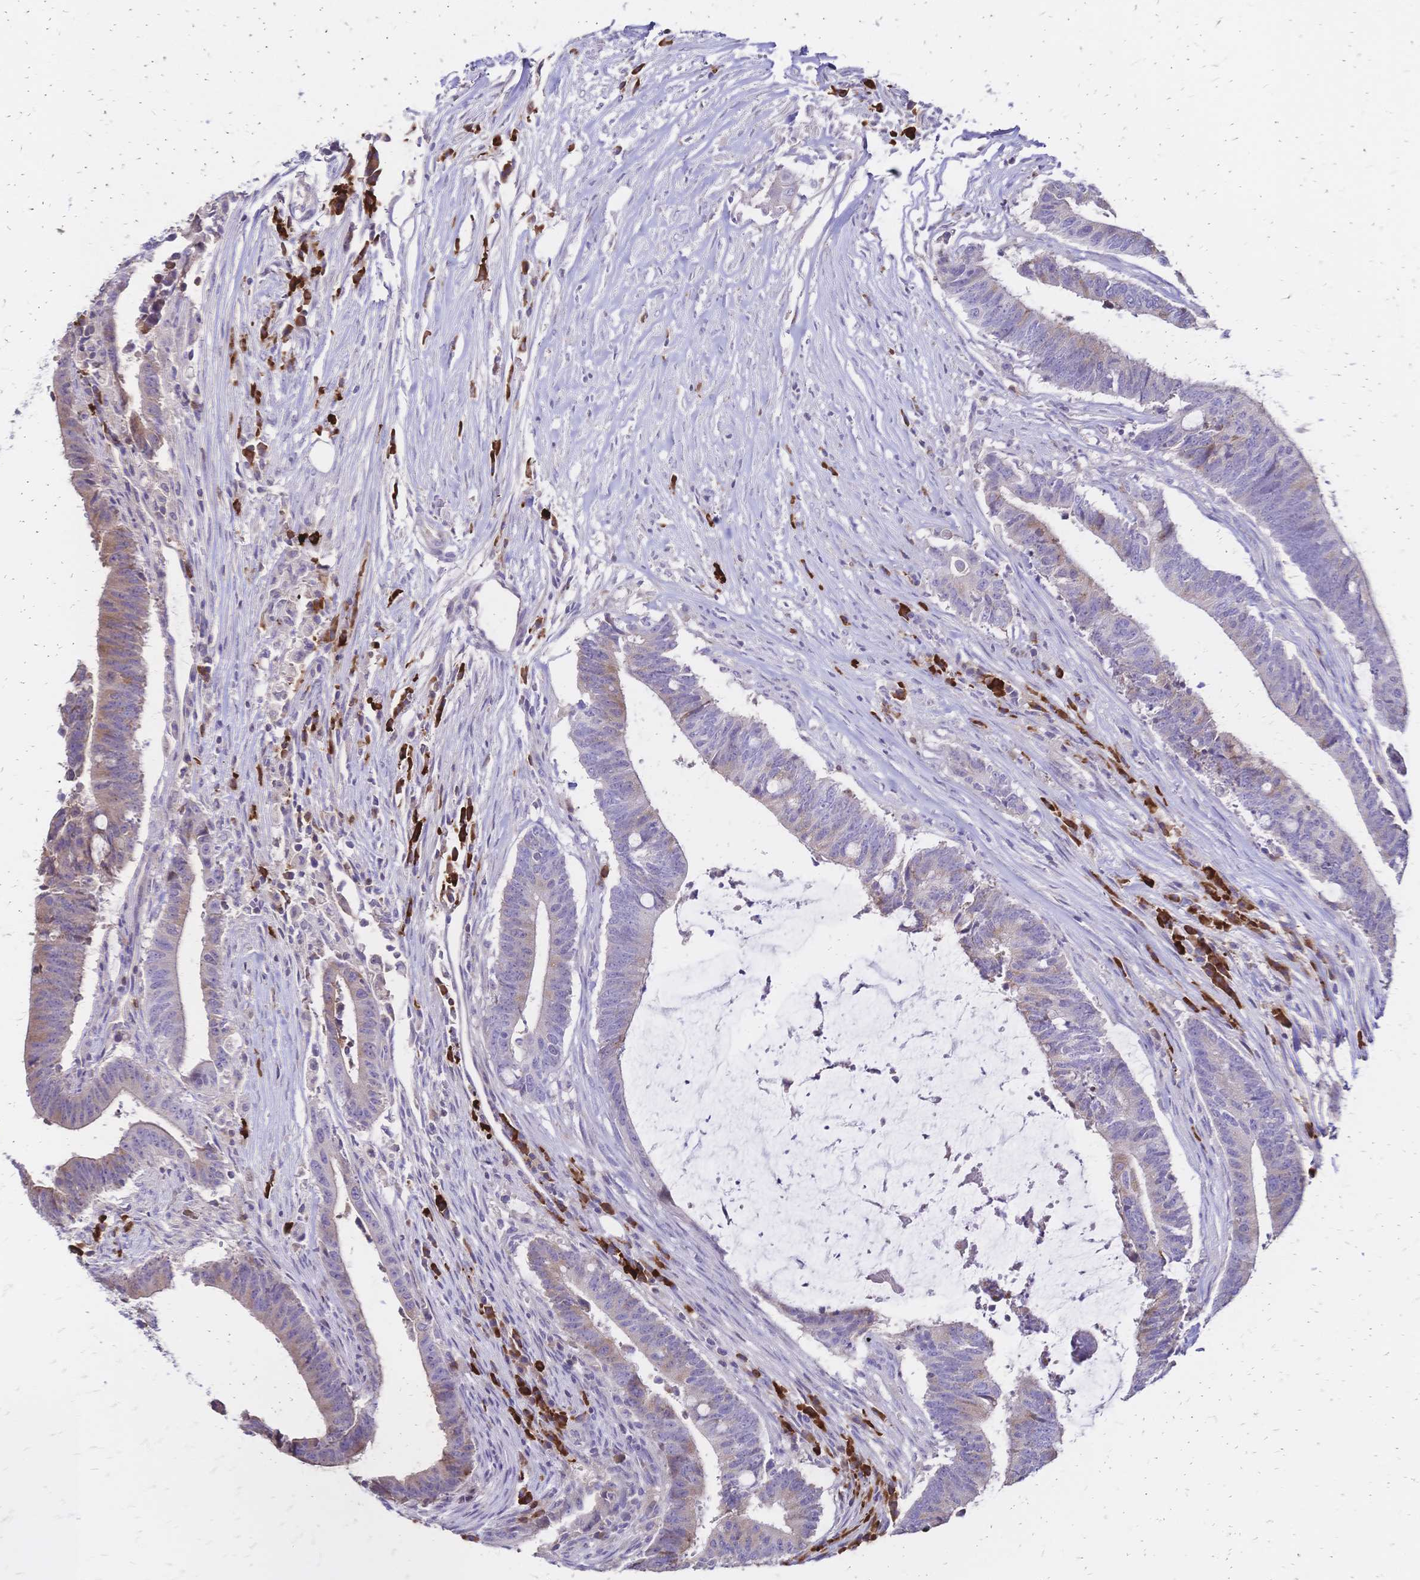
{"staining": {"intensity": "weak", "quantity": "<25%", "location": "cytoplasmic/membranous"}, "tissue": "colorectal cancer", "cell_type": "Tumor cells", "image_type": "cancer", "snomed": [{"axis": "morphology", "description": "Adenocarcinoma, NOS"}, {"axis": "topography", "description": "Colon"}], "caption": "High magnification brightfield microscopy of colorectal cancer stained with DAB (brown) and counterstained with hematoxylin (blue): tumor cells show no significant expression. (Immunohistochemistry, brightfield microscopy, high magnification).", "gene": "IL2RA", "patient": {"sex": "female", "age": 43}}